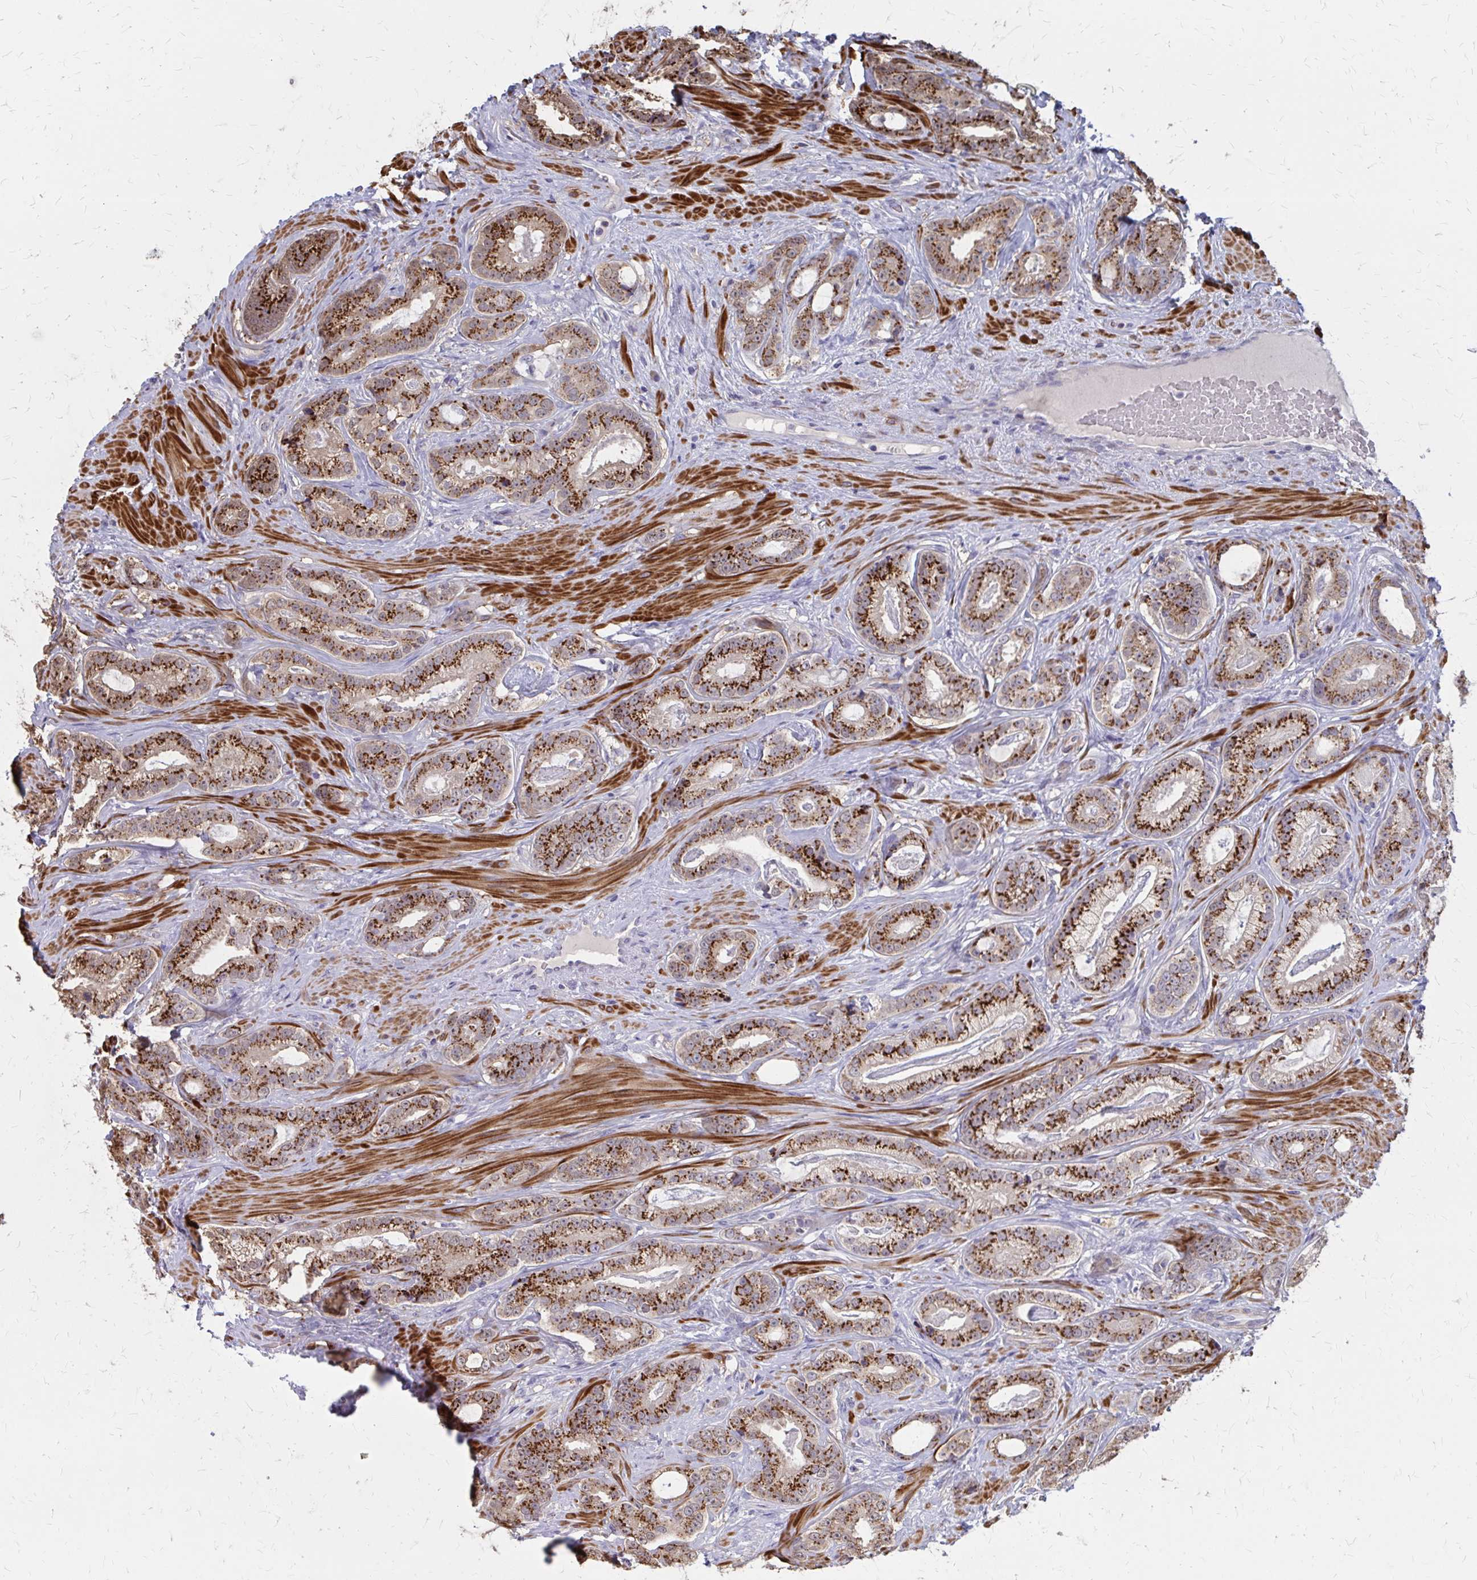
{"staining": {"intensity": "strong", "quantity": ">75%", "location": "cytoplasmic/membranous"}, "tissue": "prostate cancer", "cell_type": "Tumor cells", "image_type": "cancer", "snomed": [{"axis": "morphology", "description": "Adenocarcinoma, Low grade"}, {"axis": "topography", "description": "Prostate"}], "caption": "Protein staining by immunohistochemistry exhibits strong cytoplasmic/membranous positivity in approximately >75% of tumor cells in prostate cancer. Nuclei are stained in blue.", "gene": "IFI44L", "patient": {"sex": "male", "age": 61}}